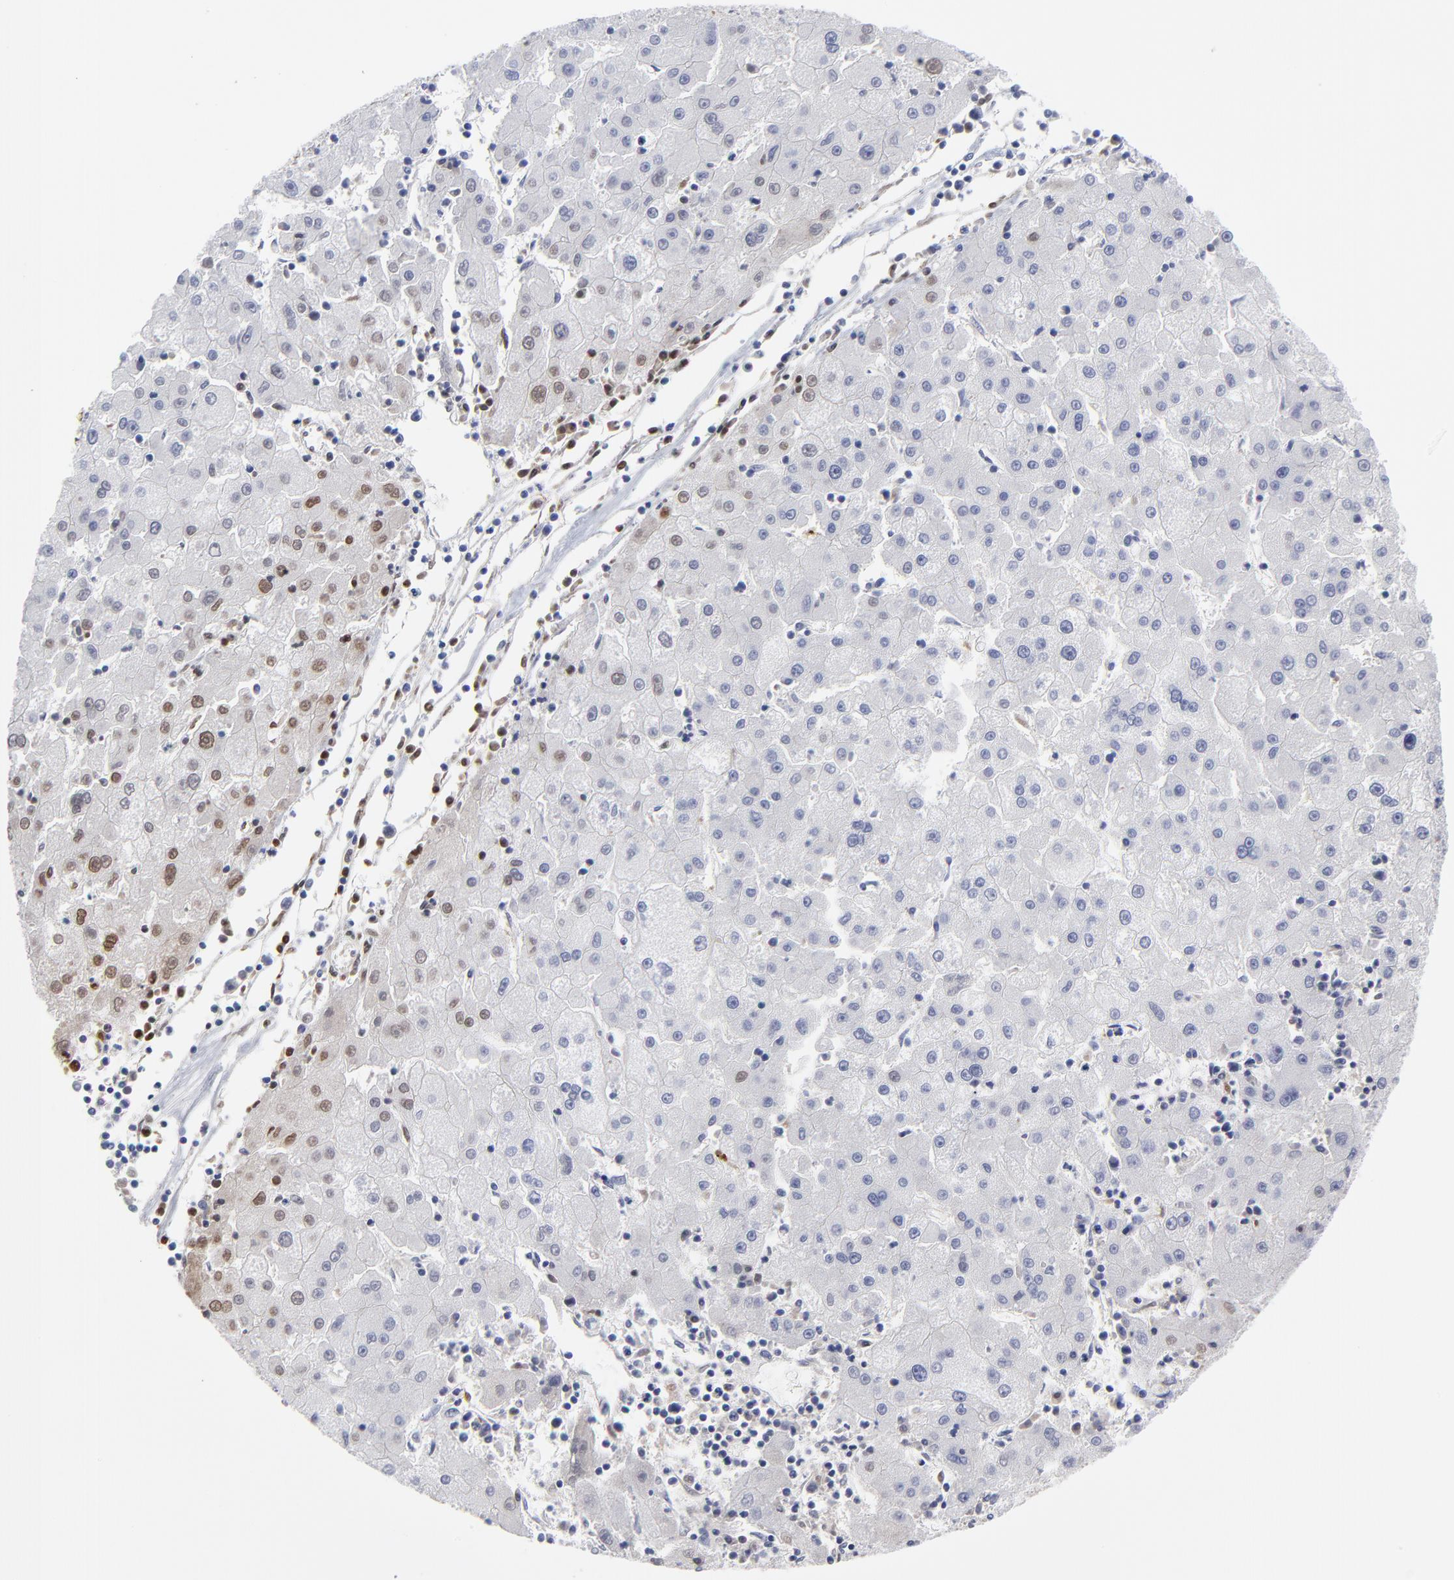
{"staining": {"intensity": "moderate", "quantity": "<25%", "location": "nuclear"}, "tissue": "liver cancer", "cell_type": "Tumor cells", "image_type": "cancer", "snomed": [{"axis": "morphology", "description": "Carcinoma, Hepatocellular, NOS"}, {"axis": "topography", "description": "Liver"}], "caption": "Brown immunohistochemical staining in human liver hepatocellular carcinoma exhibits moderate nuclear positivity in approximately <25% of tumor cells. (DAB IHC with brightfield microscopy, high magnification).", "gene": "DCN", "patient": {"sex": "male", "age": 72}}